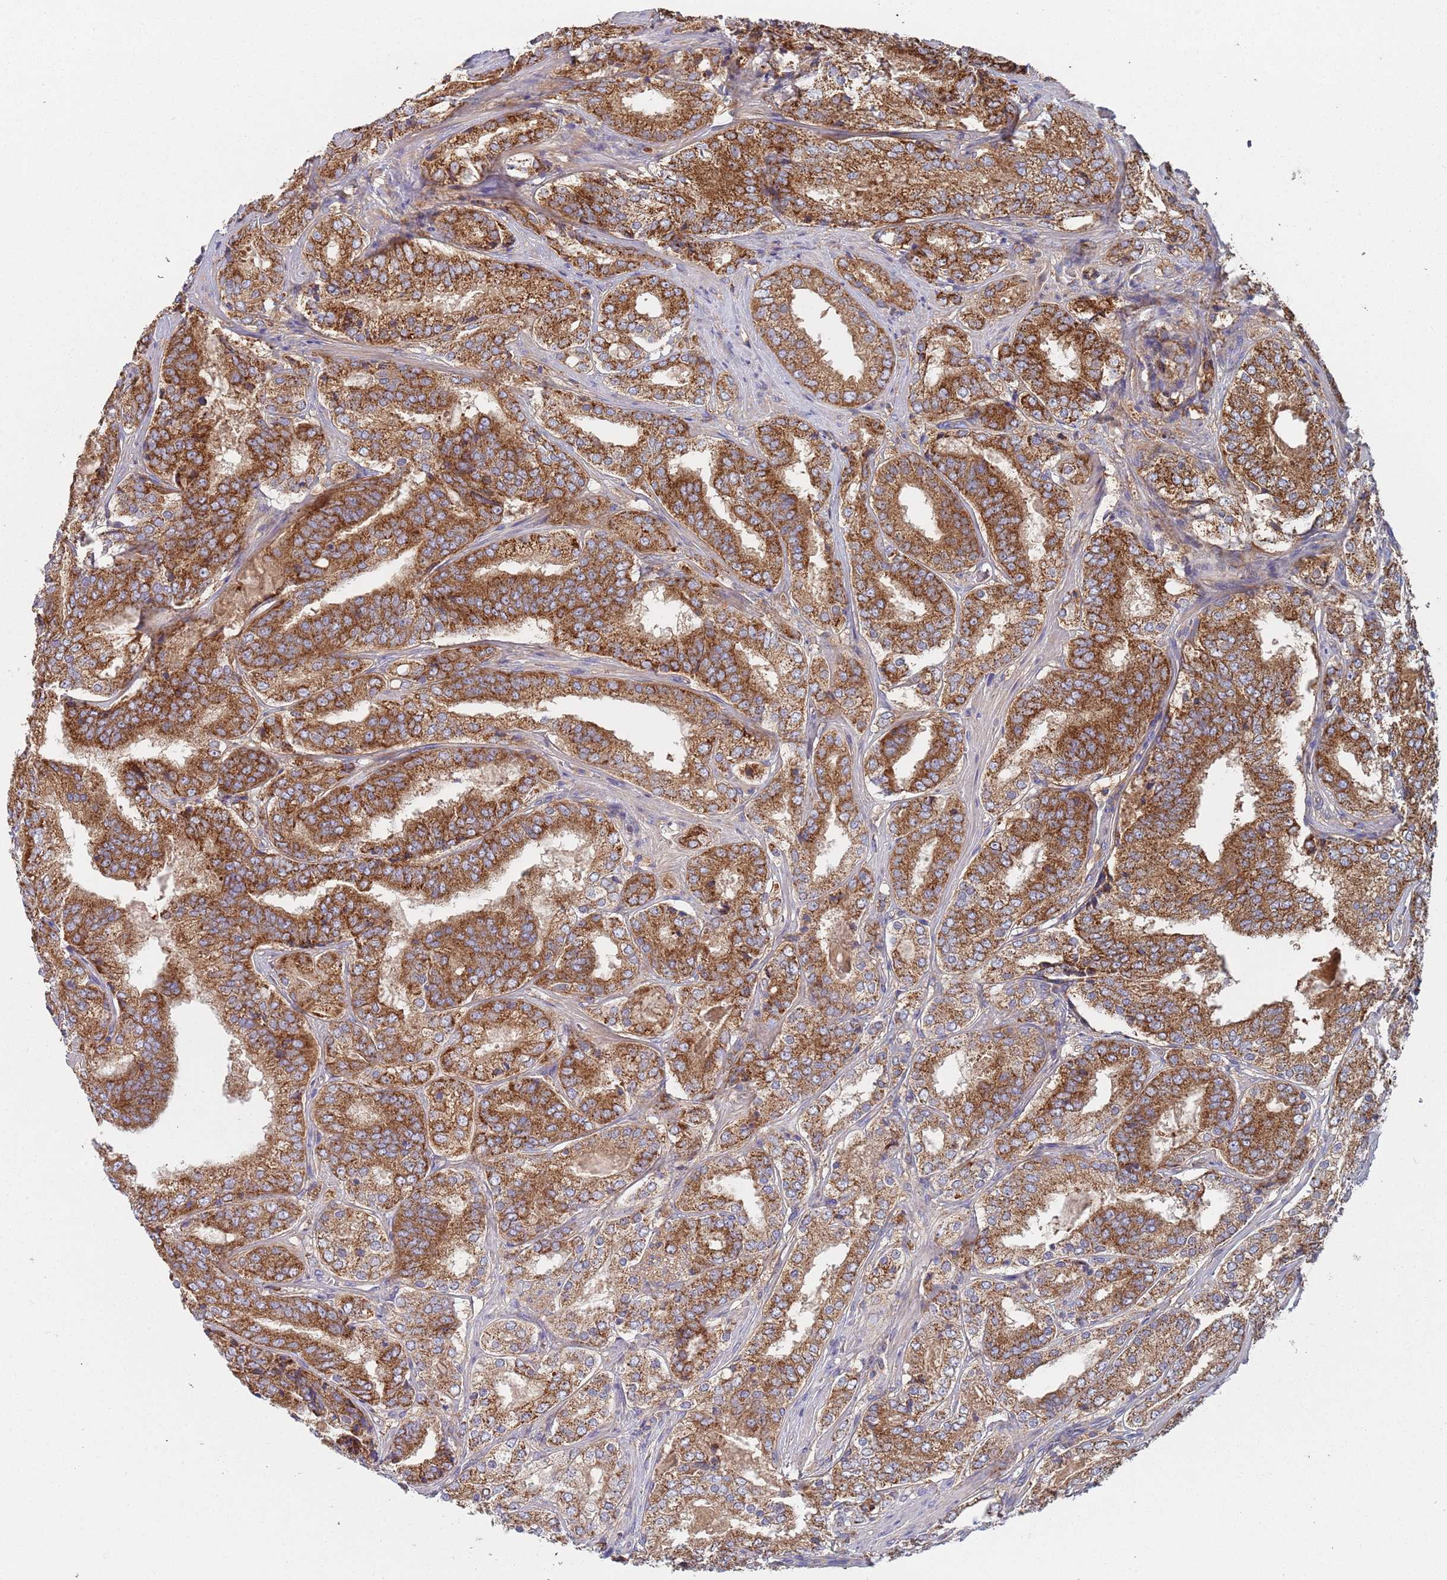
{"staining": {"intensity": "moderate", "quantity": ">75%", "location": "cytoplasmic/membranous"}, "tissue": "prostate cancer", "cell_type": "Tumor cells", "image_type": "cancer", "snomed": [{"axis": "morphology", "description": "Adenocarcinoma, High grade"}, {"axis": "topography", "description": "Prostate"}], "caption": "Protein expression analysis of human prostate cancer reveals moderate cytoplasmic/membranous staining in about >75% of tumor cells. The staining is performed using DAB brown chromogen to label protein expression. The nuclei are counter-stained blue using hematoxylin.", "gene": "GDI2", "patient": {"sex": "male", "age": 63}}